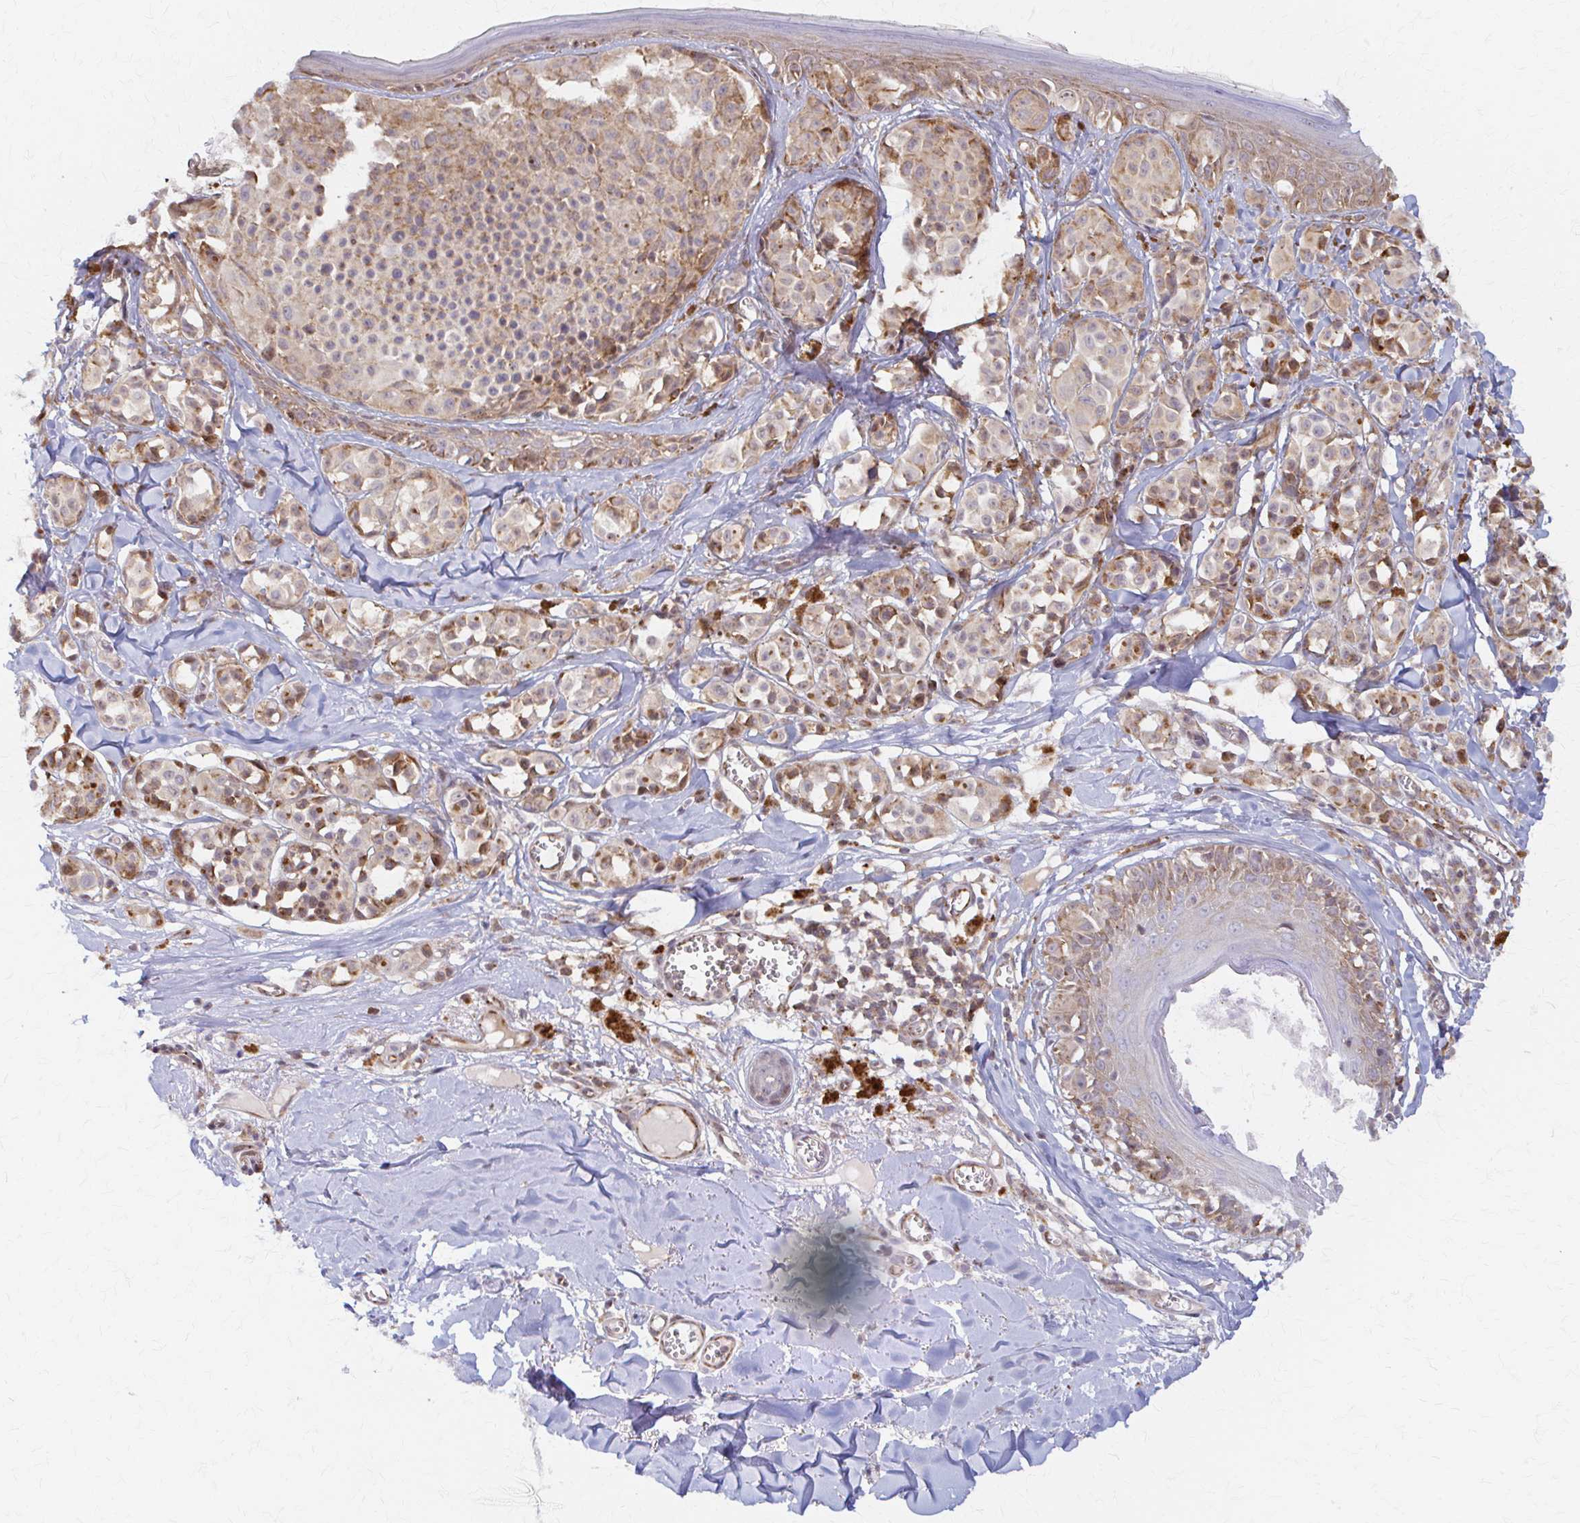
{"staining": {"intensity": "moderate", "quantity": ">75%", "location": "cytoplasmic/membranous"}, "tissue": "melanoma", "cell_type": "Tumor cells", "image_type": "cancer", "snomed": [{"axis": "morphology", "description": "Malignant melanoma, NOS"}, {"axis": "topography", "description": "Skin"}], "caption": "The photomicrograph demonstrates a brown stain indicating the presence of a protein in the cytoplasmic/membranous of tumor cells in malignant melanoma.", "gene": "ARHGAP35", "patient": {"sex": "female", "age": 43}}